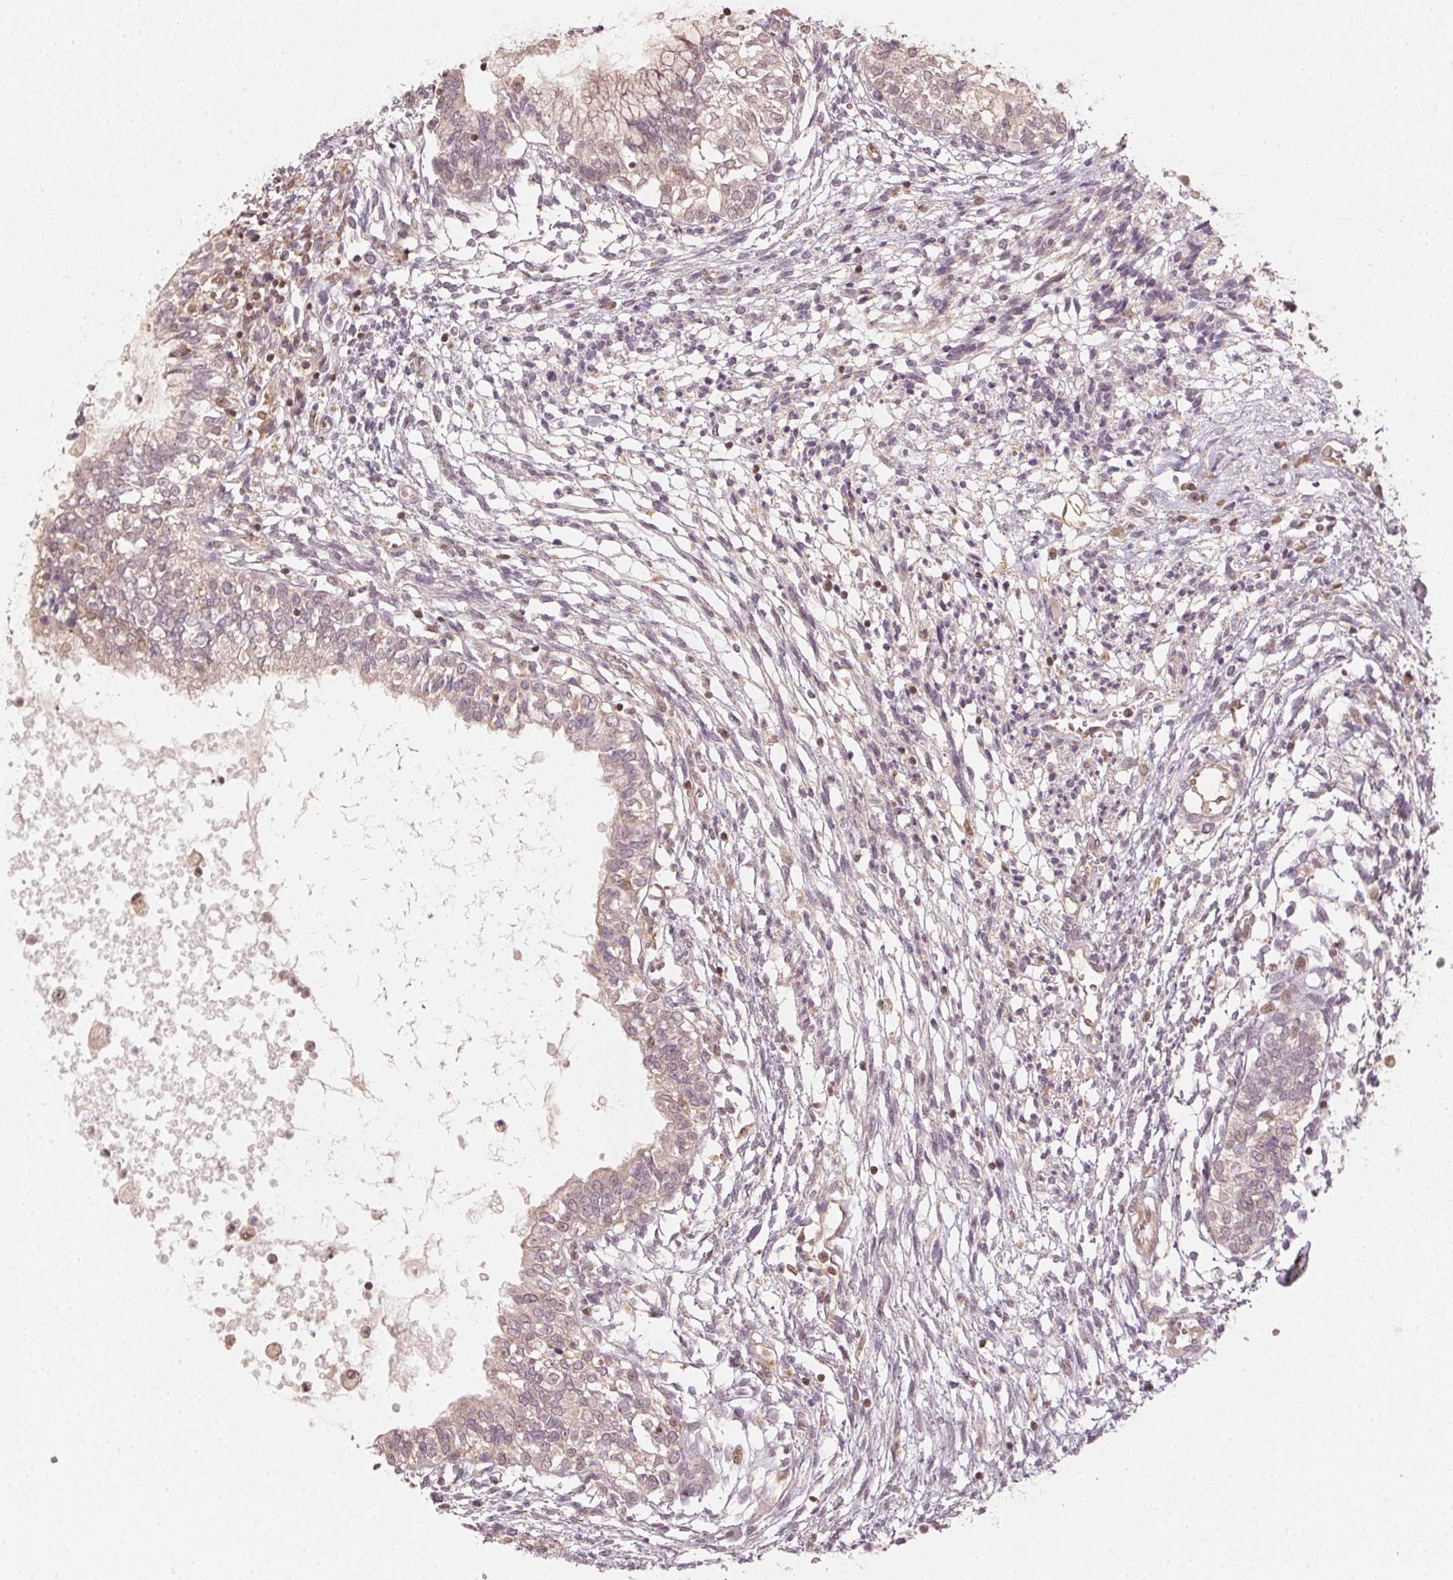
{"staining": {"intensity": "weak", "quantity": "<25%", "location": "cytoplasmic/membranous,nuclear"}, "tissue": "testis cancer", "cell_type": "Tumor cells", "image_type": "cancer", "snomed": [{"axis": "morphology", "description": "Carcinoma, Embryonal, NOS"}, {"axis": "topography", "description": "Testis"}], "caption": "Immunohistochemical staining of human testis cancer (embryonal carcinoma) reveals no significant staining in tumor cells.", "gene": "UBE2L3", "patient": {"sex": "male", "age": 37}}